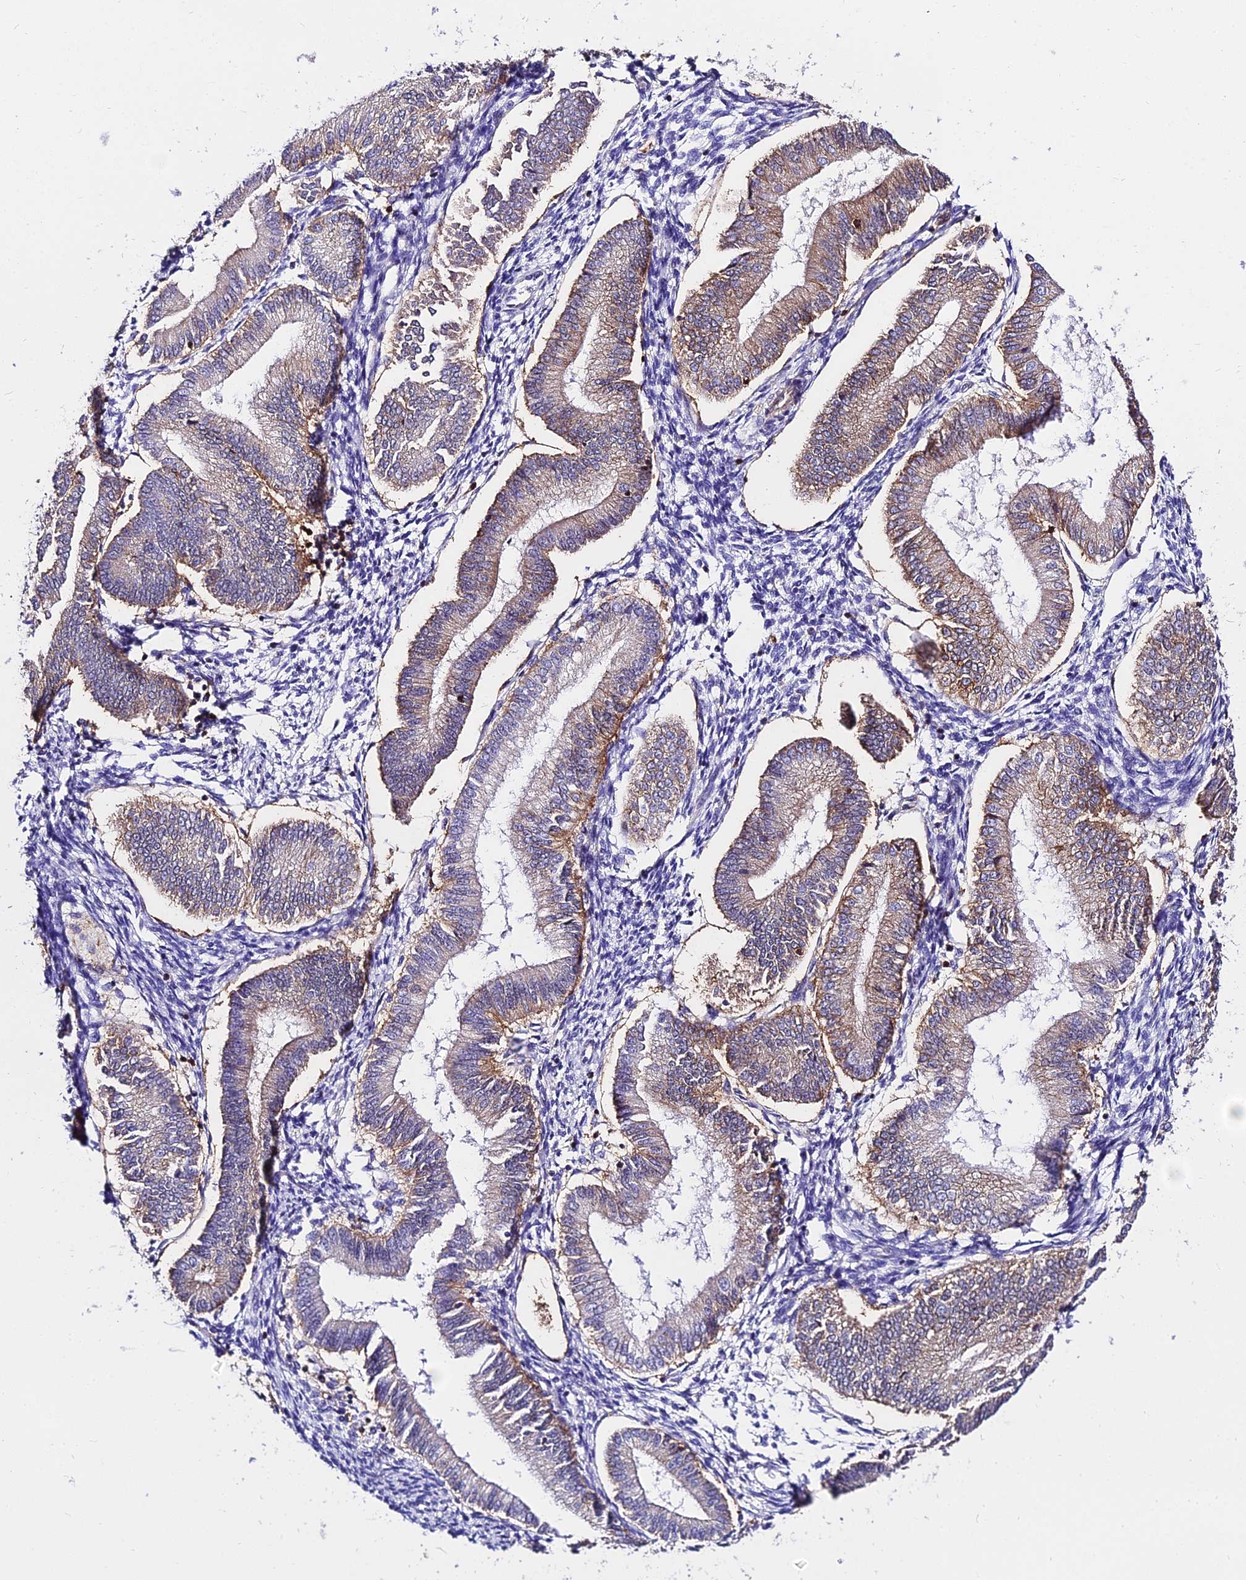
{"staining": {"intensity": "negative", "quantity": "none", "location": "none"}, "tissue": "endometrium", "cell_type": "Cells in endometrial stroma", "image_type": "normal", "snomed": [{"axis": "morphology", "description": "Normal tissue, NOS"}, {"axis": "topography", "description": "Endometrium"}], "caption": "This is a histopathology image of IHC staining of benign endometrium, which shows no positivity in cells in endometrial stroma. (DAB (3,3'-diaminobenzidine) immunohistochemistry (IHC), high magnification).", "gene": "CSRP1", "patient": {"sex": "female", "age": 39}}